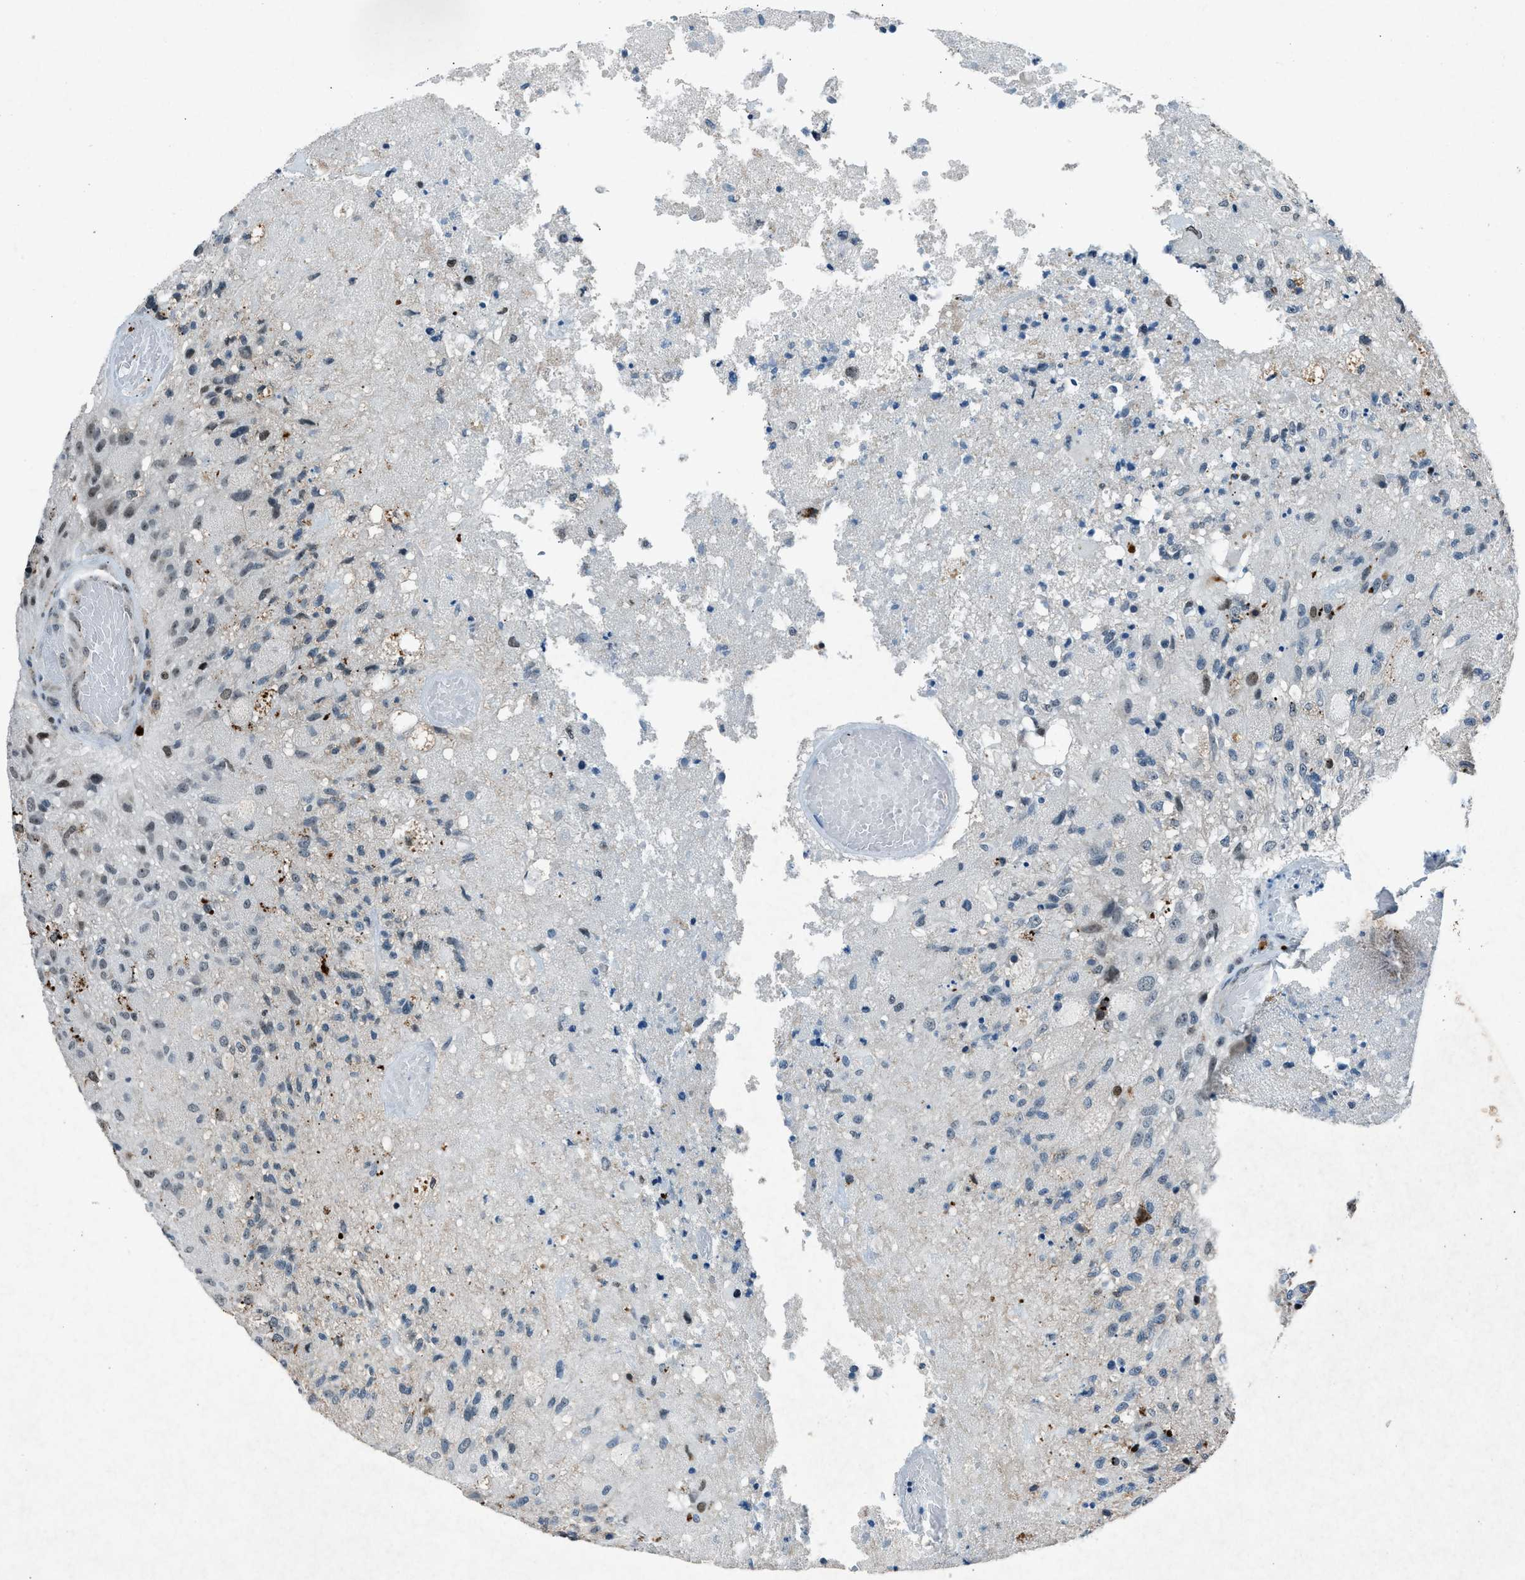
{"staining": {"intensity": "negative", "quantity": "none", "location": "none"}, "tissue": "glioma", "cell_type": "Tumor cells", "image_type": "cancer", "snomed": [{"axis": "morphology", "description": "Normal tissue, NOS"}, {"axis": "morphology", "description": "Glioma, malignant, High grade"}, {"axis": "topography", "description": "Cerebral cortex"}], "caption": "Image shows no protein staining in tumor cells of malignant glioma (high-grade) tissue. (DAB (3,3'-diaminobenzidine) immunohistochemistry (IHC) with hematoxylin counter stain).", "gene": "ADCY1", "patient": {"sex": "male", "age": 77}}